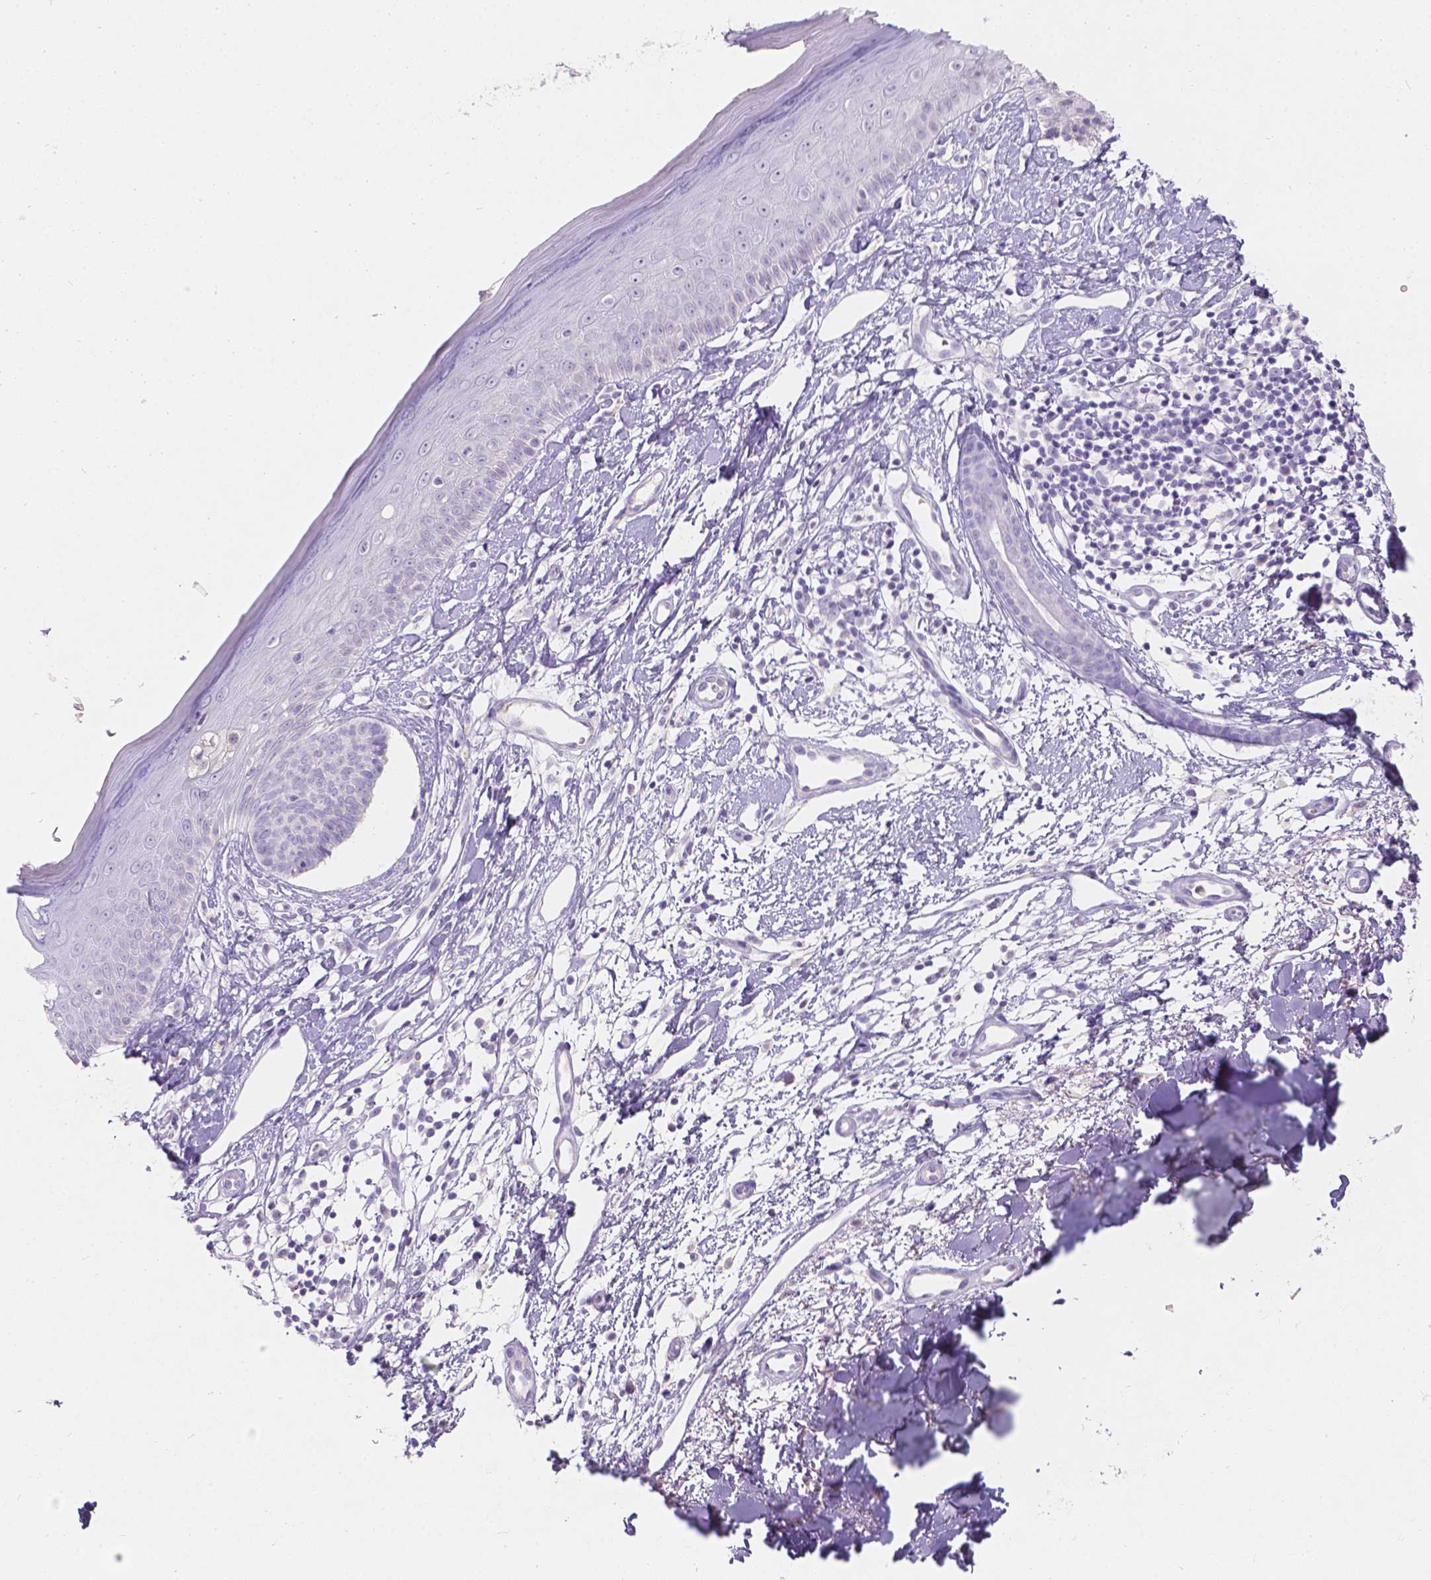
{"staining": {"intensity": "negative", "quantity": "none", "location": "none"}, "tissue": "skin cancer", "cell_type": "Tumor cells", "image_type": "cancer", "snomed": [{"axis": "morphology", "description": "Basal cell carcinoma"}, {"axis": "topography", "description": "Skin"}], "caption": "IHC of skin cancer demonstrates no positivity in tumor cells.", "gene": "GAL3ST2", "patient": {"sex": "male", "age": 51}}